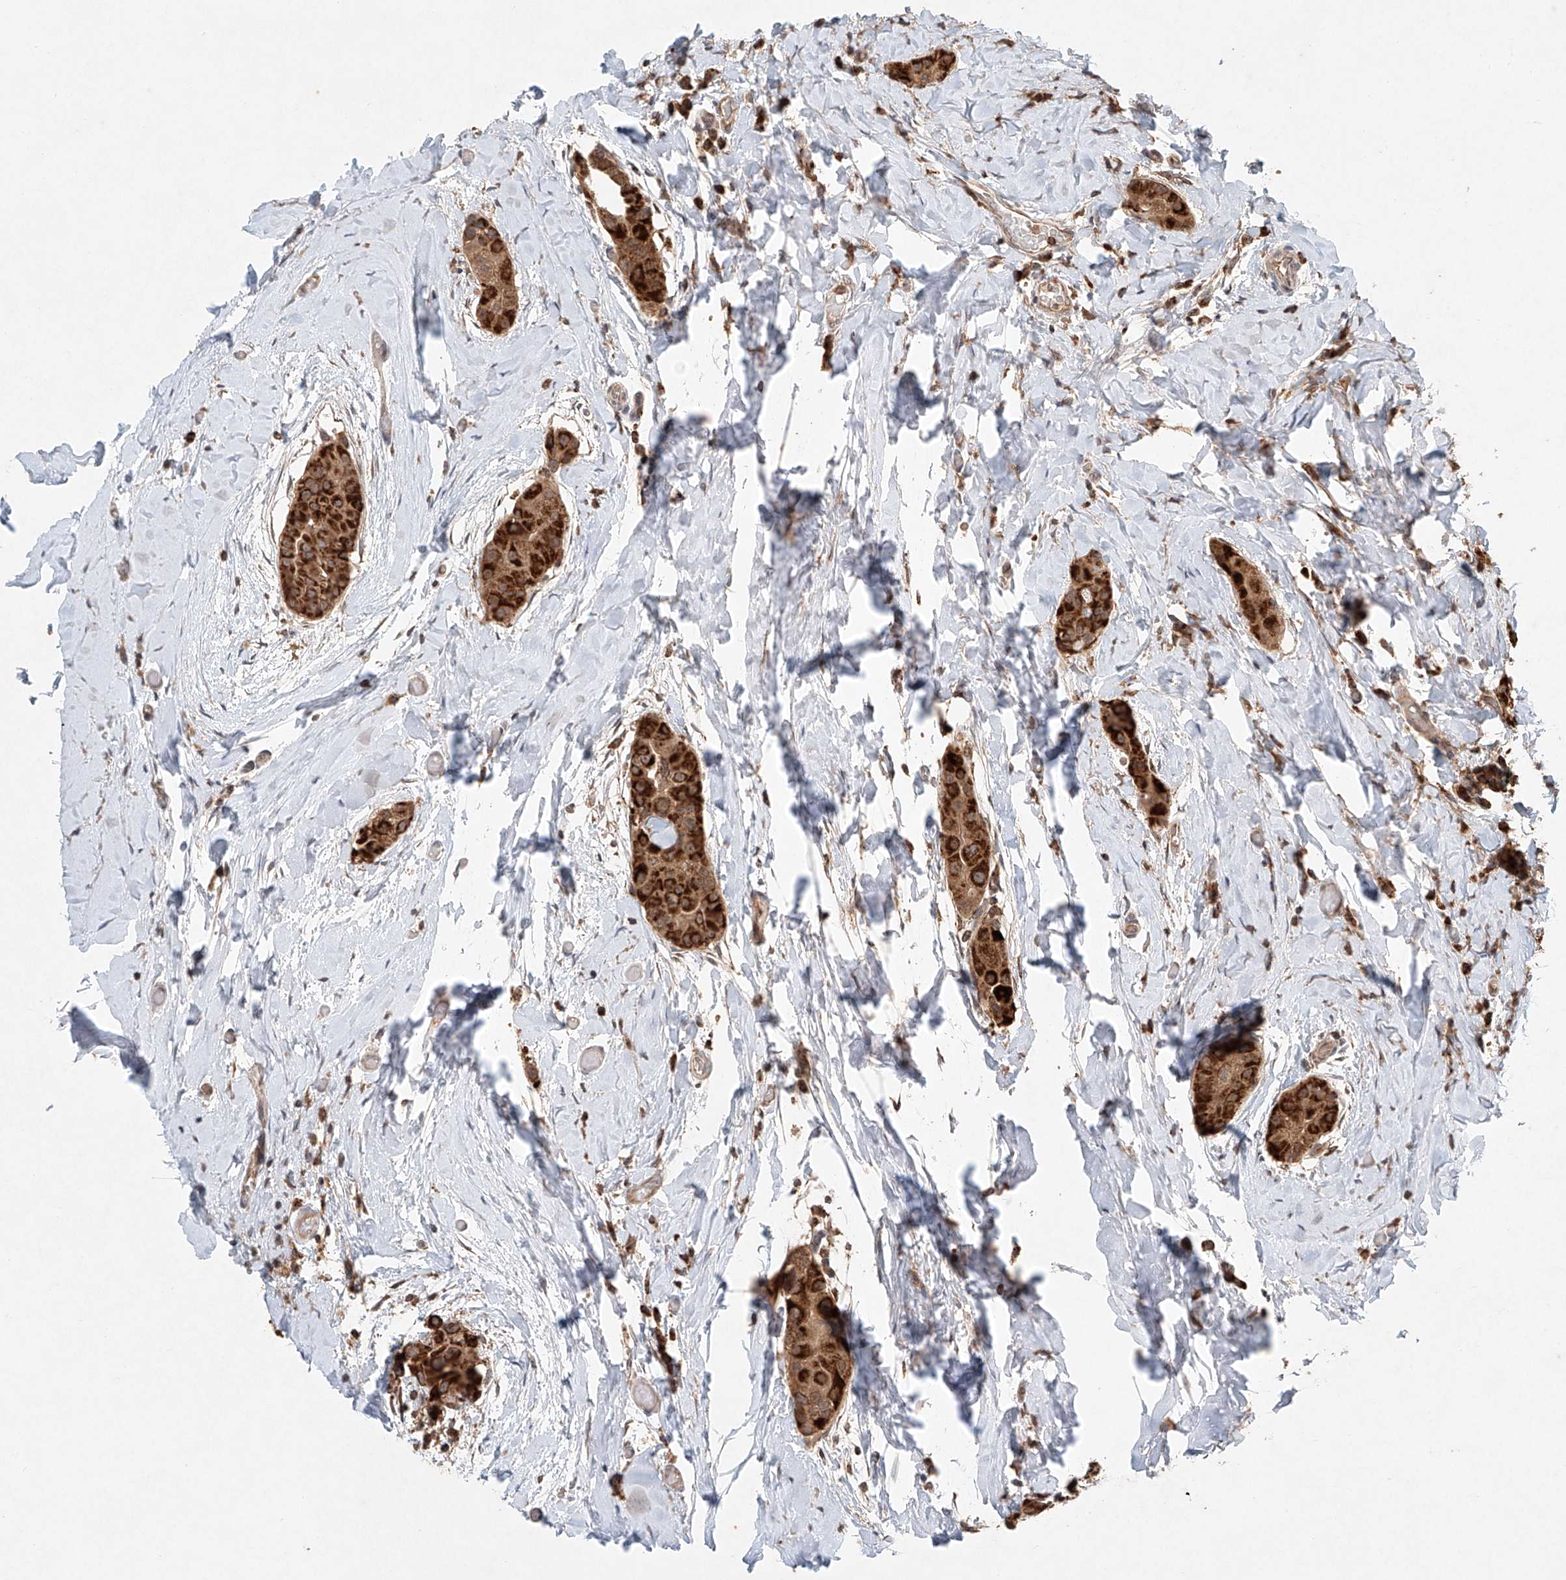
{"staining": {"intensity": "strong", "quantity": ">75%", "location": "cytoplasmic/membranous"}, "tissue": "thyroid cancer", "cell_type": "Tumor cells", "image_type": "cancer", "snomed": [{"axis": "morphology", "description": "Papillary adenocarcinoma, NOS"}, {"axis": "topography", "description": "Thyroid gland"}], "caption": "A high-resolution image shows IHC staining of thyroid papillary adenocarcinoma, which exhibits strong cytoplasmic/membranous positivity in about >75% of tumor cells.", "gene": "DCAF11", "patient": {"sex": "male", "age": 33}}